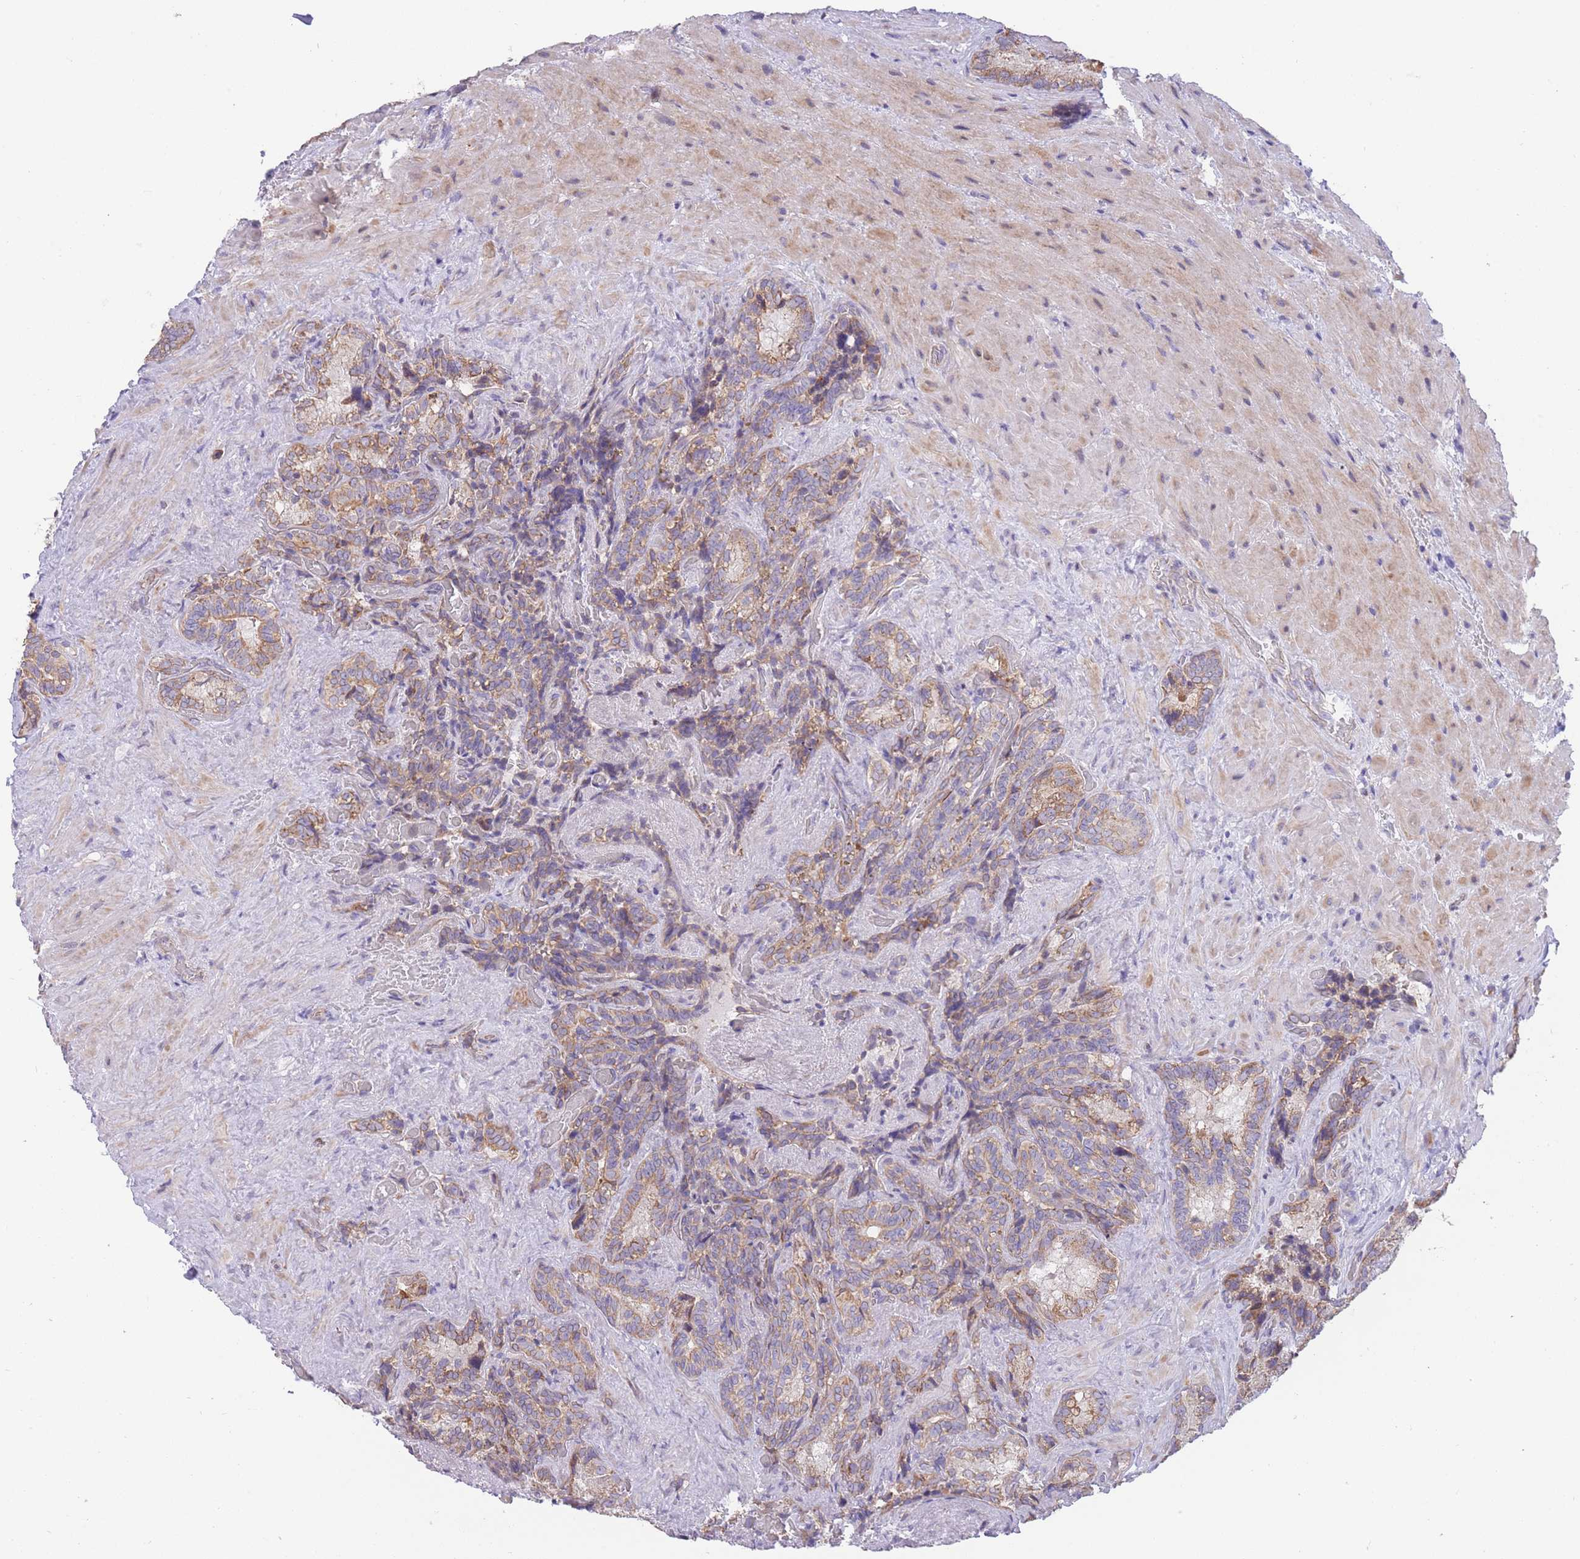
{"staining": {"intensity": "moderate", "quantity": "25%-75%", "location": "cytoplasmic/membranous"}, "tissue": "seminal vesicle", "cell_type": "Glandular cells", "image_type": "normal", "snomed": [{"axis": "morphology", "description": "Normal tissue, NOS"}, {"axis": "topography", "description": "Seminal veicle"}], "caption": "Immunohistochemical staining of unremarkable seminal vesicle demonstrates 25%-75% levels of moderate cytoplasmic/membranous protein staining in approximately 25%-75% of glandular cells.", "gene": "BOLA2B", "patient": {"sex": "male", "age": 62}}